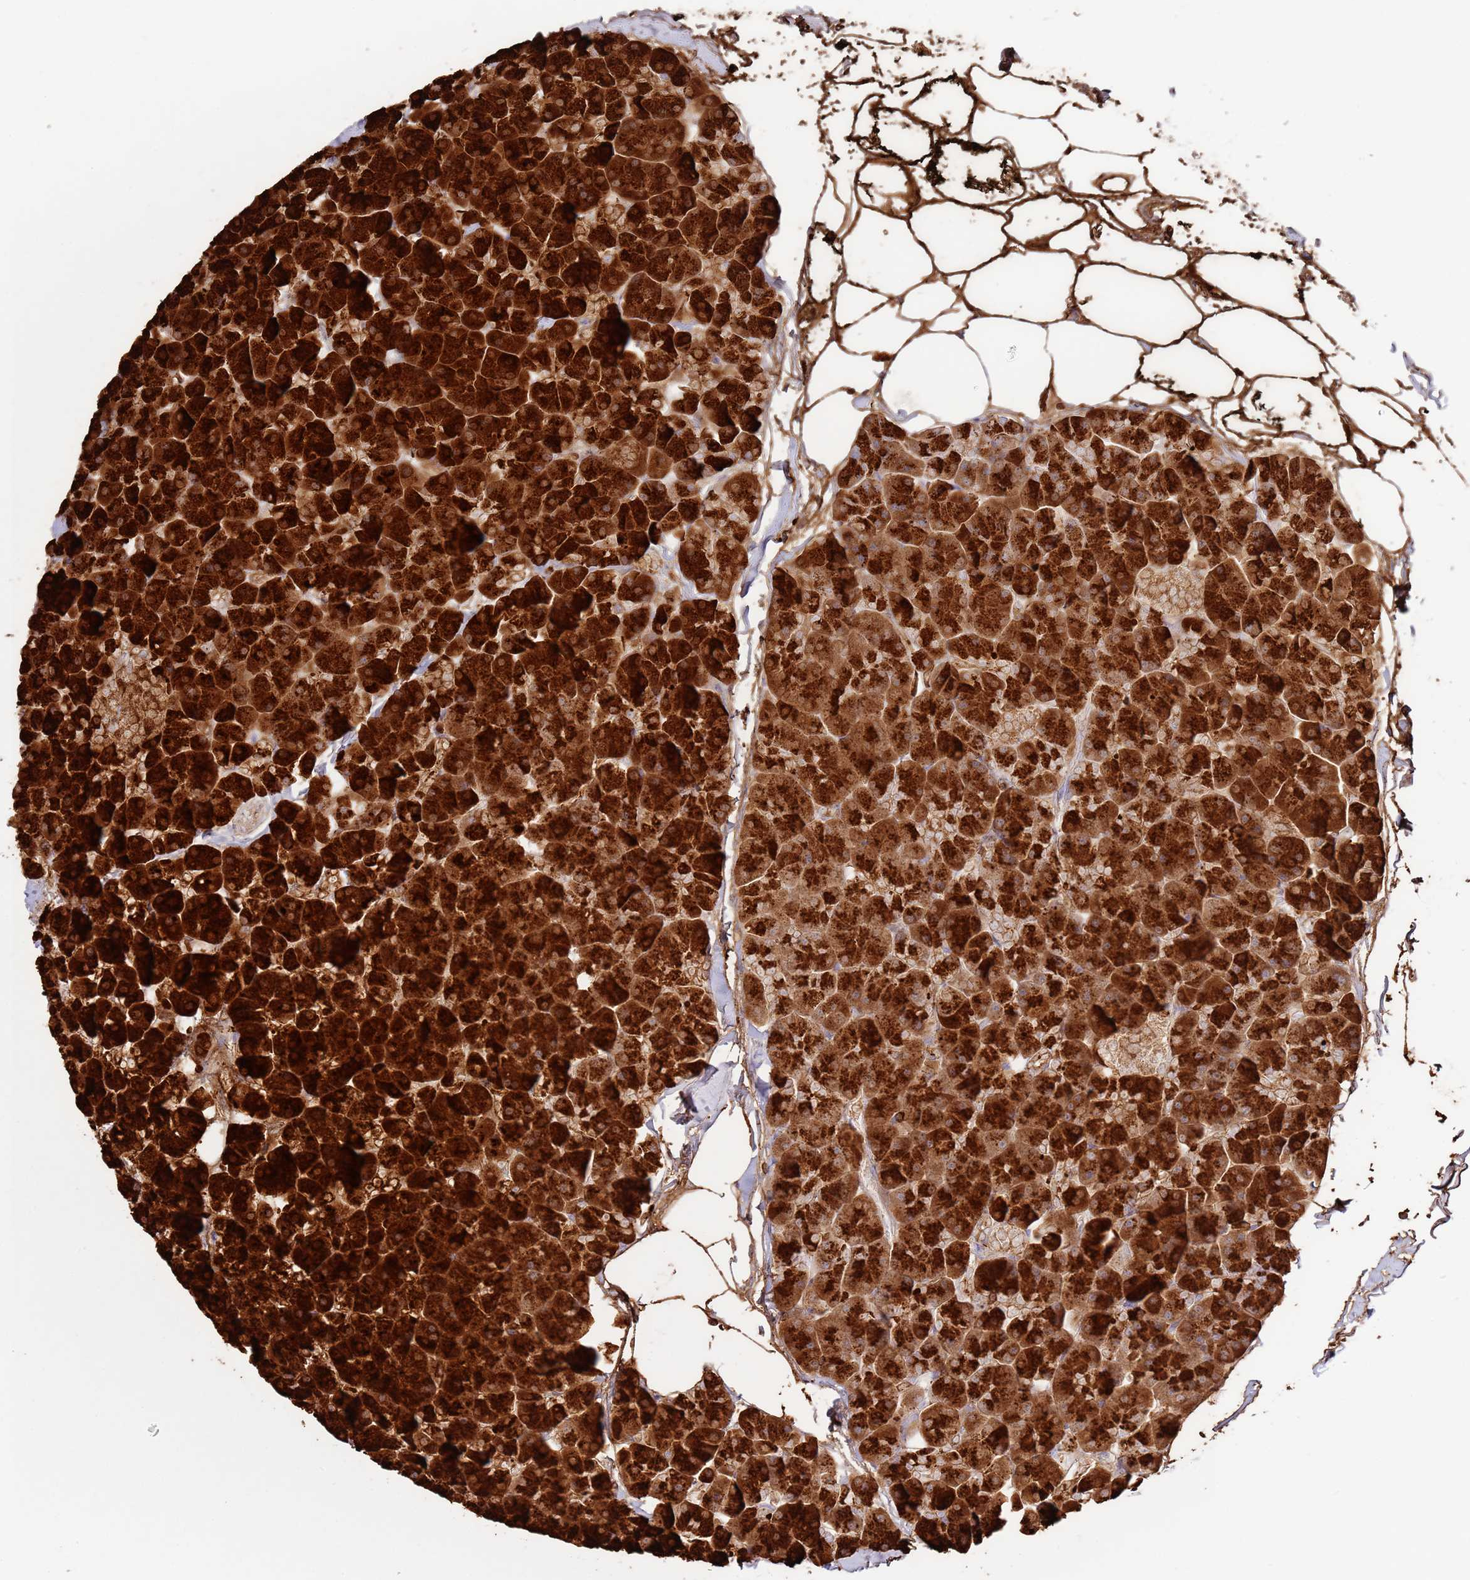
{"staining": {"intensity": "strong", "quantity": ">75%", "location": "cytoplasmic/membranous"}, "tissue": "pancreas", "cell_type": "Exocrine glandular cells", "image_type": "normal", "snomed": [{"axis": "morphology", "description": "Normal tissue, NOS"}, {"axis": "topography", "description": "Pancreas"}], "caption": "Protein expression analysis of benign pancreas displays strong cytoplasmic/membranous staining in about >75% of exocrine glandular cells.", "gene": "TTPAL", "patient": {"sex": "male", "age": 35}}